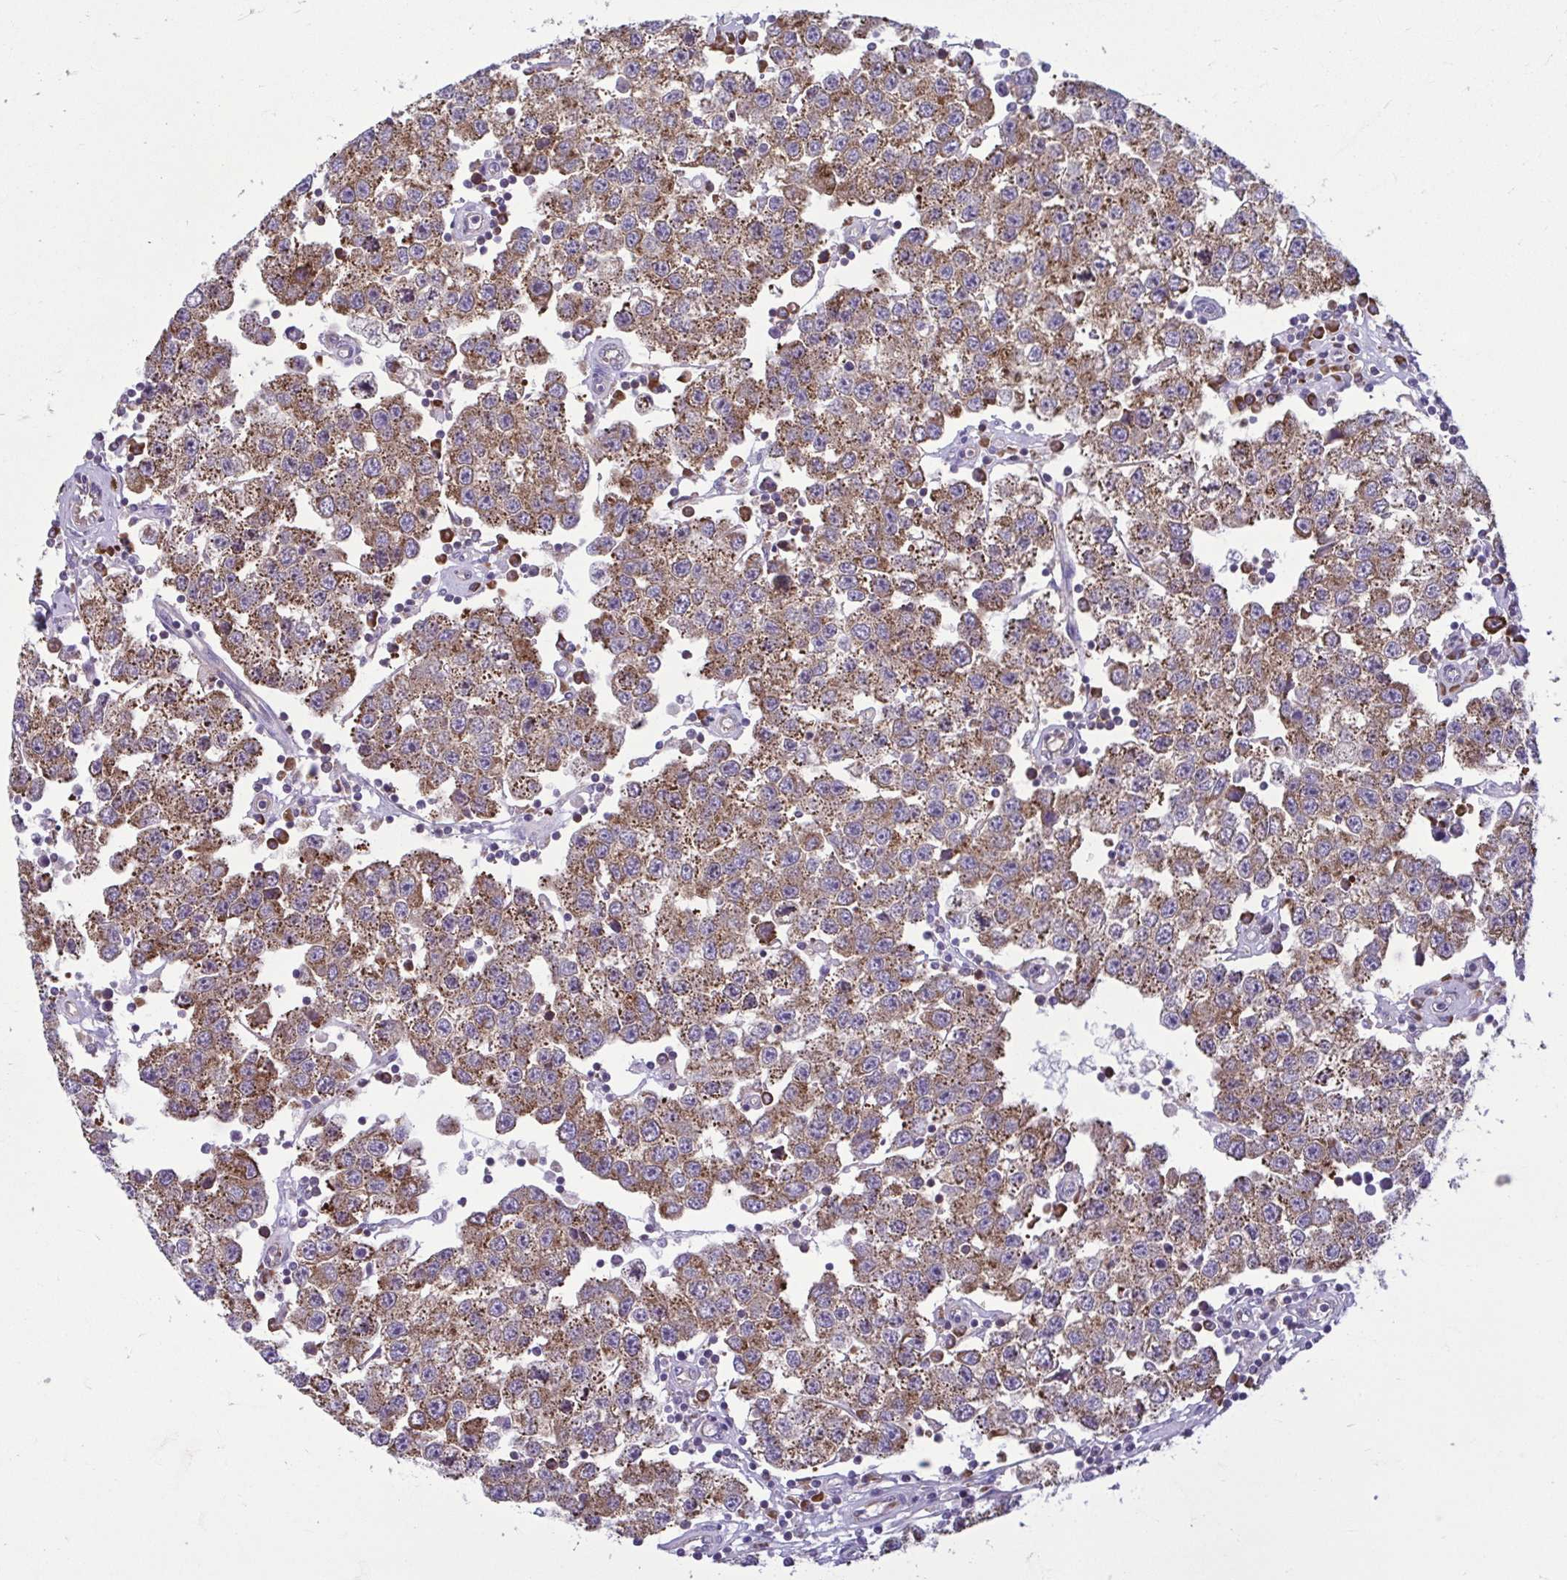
{"staining": {"intensity": "moderate", "quantity": ">75%", "location": "cytoplasmic/membranous"}, "tissue": "testis cancer", "cell_type": "Tumor cells", "image_type": "cancer", "snomed": [{"axis": "morphology", "description": "Seminoma, NOS"}, {"axis": "topography", "description": "Testis"}], "caption": "Moderate cytoplasmic/membranous staining is appreciated in approximately >75% of tumor cells in seminoma (testis).", "gene": "RPS16", "patient": {"sex": "male", "age": 34}}